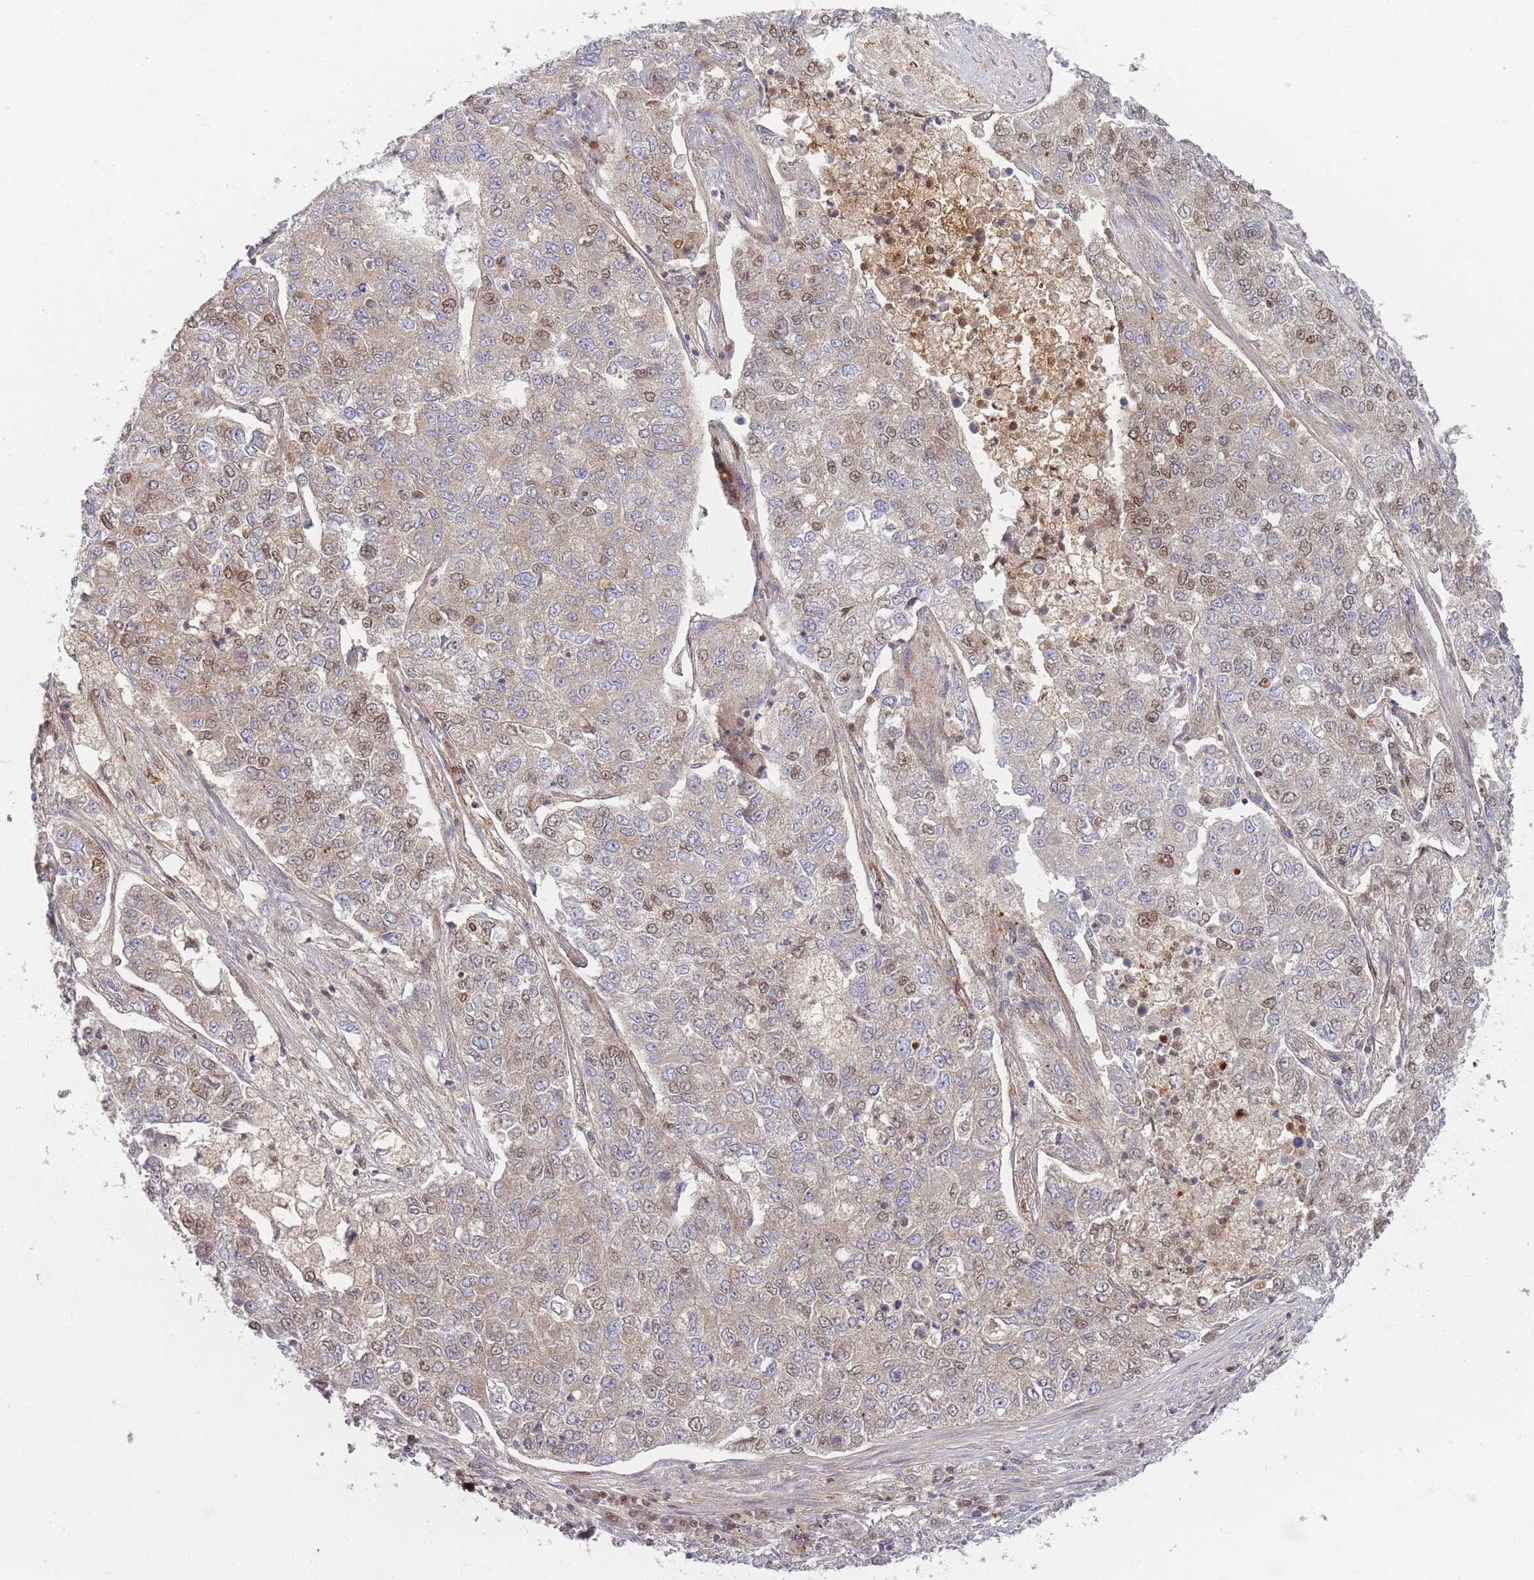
{"staining": {"intensity": "weak", "quantity": "25%-75%", "location": "cytoplasmic/membranous,nuclear"}, "tissue": "lung cancer", "cell_type": "Tumor cells", "image_type": "cancer", "snomed": [{"axis": "morphology", "description": "Adenocarcinoma, NOS"}, {"axis": "topography", "description": "Lung"}], "caption": "Lung cancer (adenocarcinoma) was stained to show a protein in brown. There is low levels of weak cytoplasmic/membranous and nuclear expression in about 25%-75% of tumor cells.", "gene": "PRG4", "patient": {"sex": "male", "age": 49}}